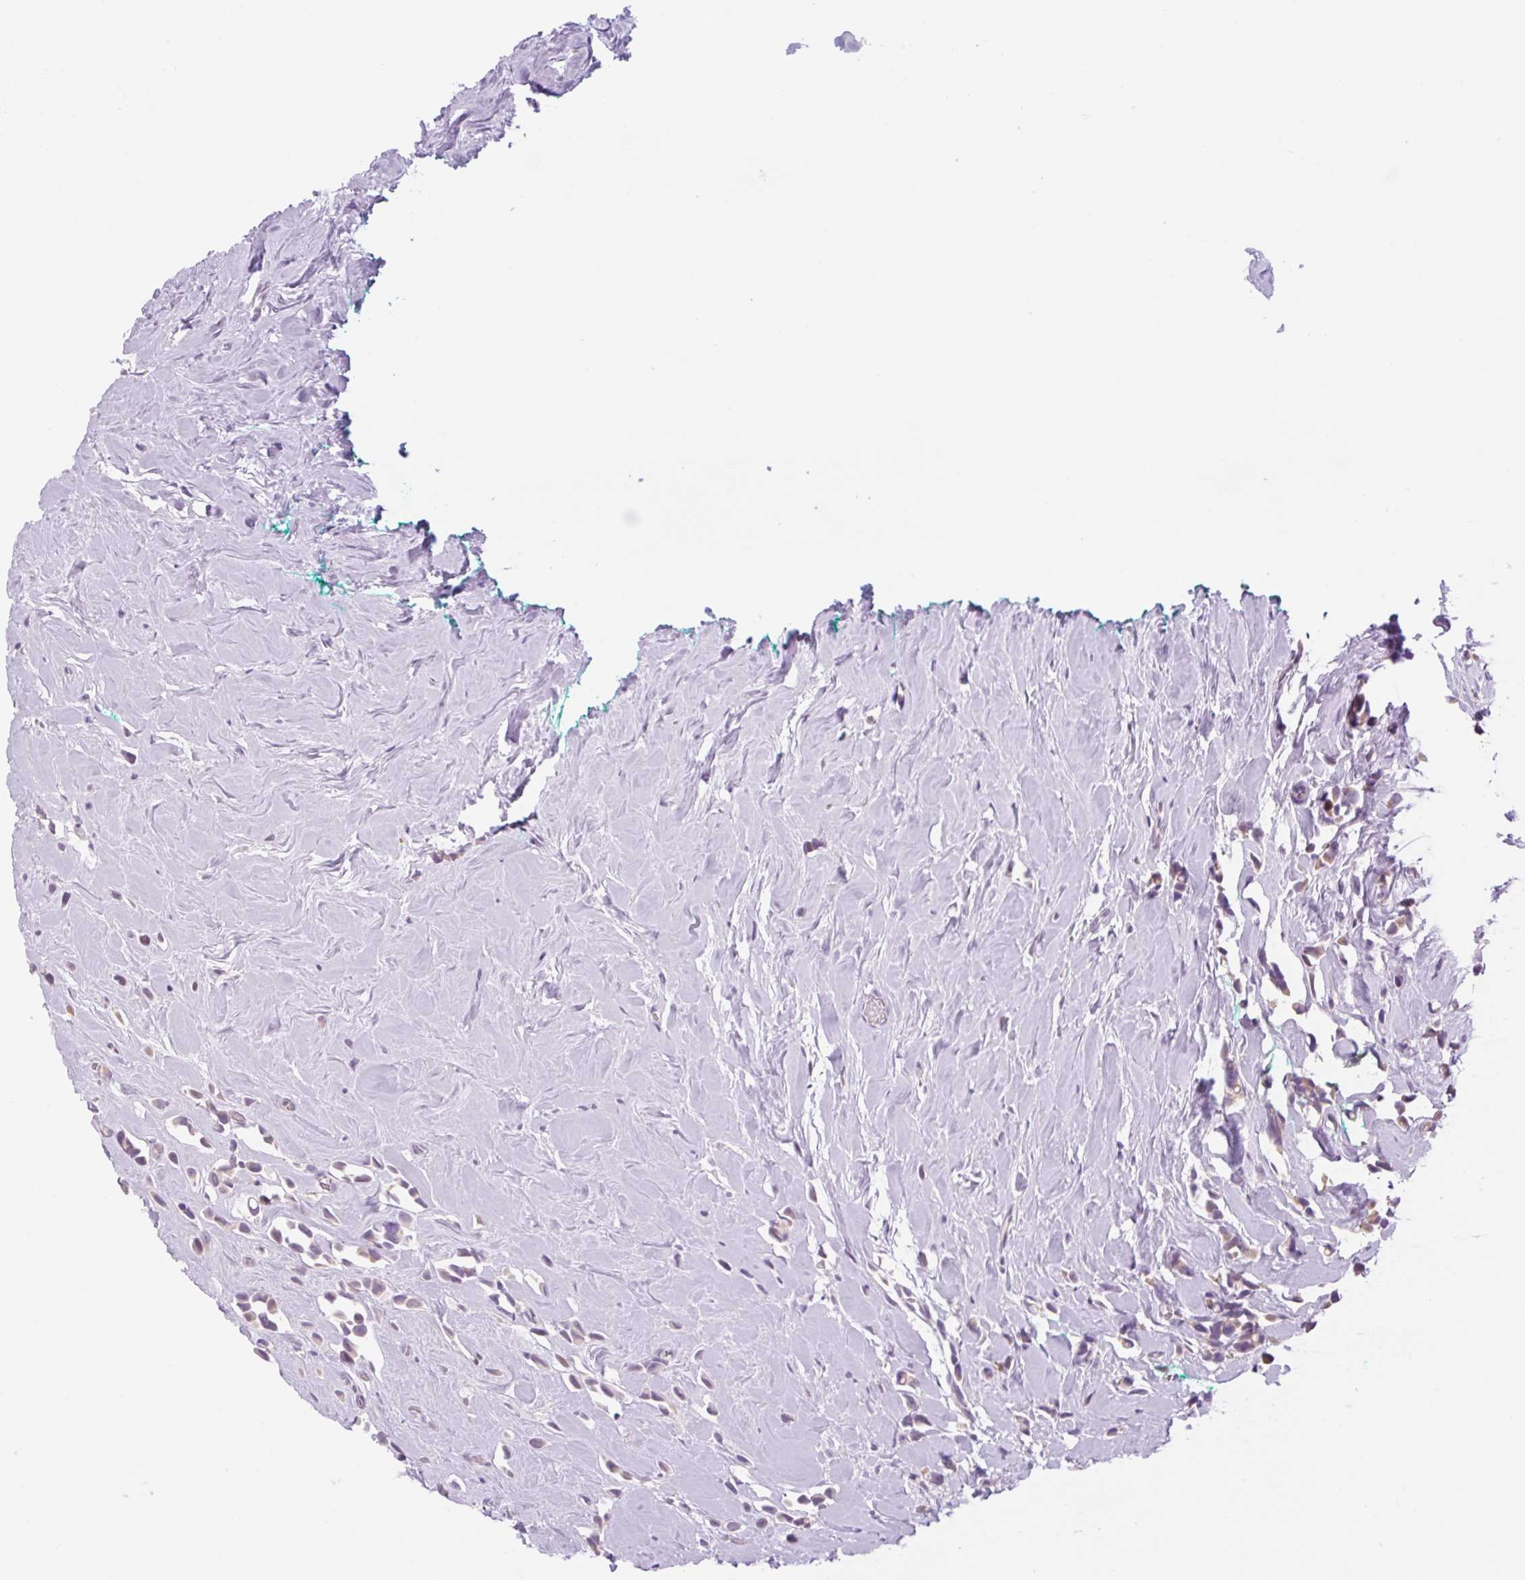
{"staining": {"intensity": "weak", "quantity": "<25%", "location": "cytoplasmic/membranous"}, "tissue": "breast cancer", "cell_type": "Tumor cells", "image_type": "cancer", "snomed": [{"axis": "morphology", "description": "Duct carcinoma"}, {"axis": "topography", "description": "Breast"}], "caption": "An immunohistochemistry image of breast invasive ductal carcinoma is shown. There is no staining in tumor cells of breast invasive ductal carcinoma.", "gene": "SPRYD4", "patient": {"sex": "female", "age": 80}}